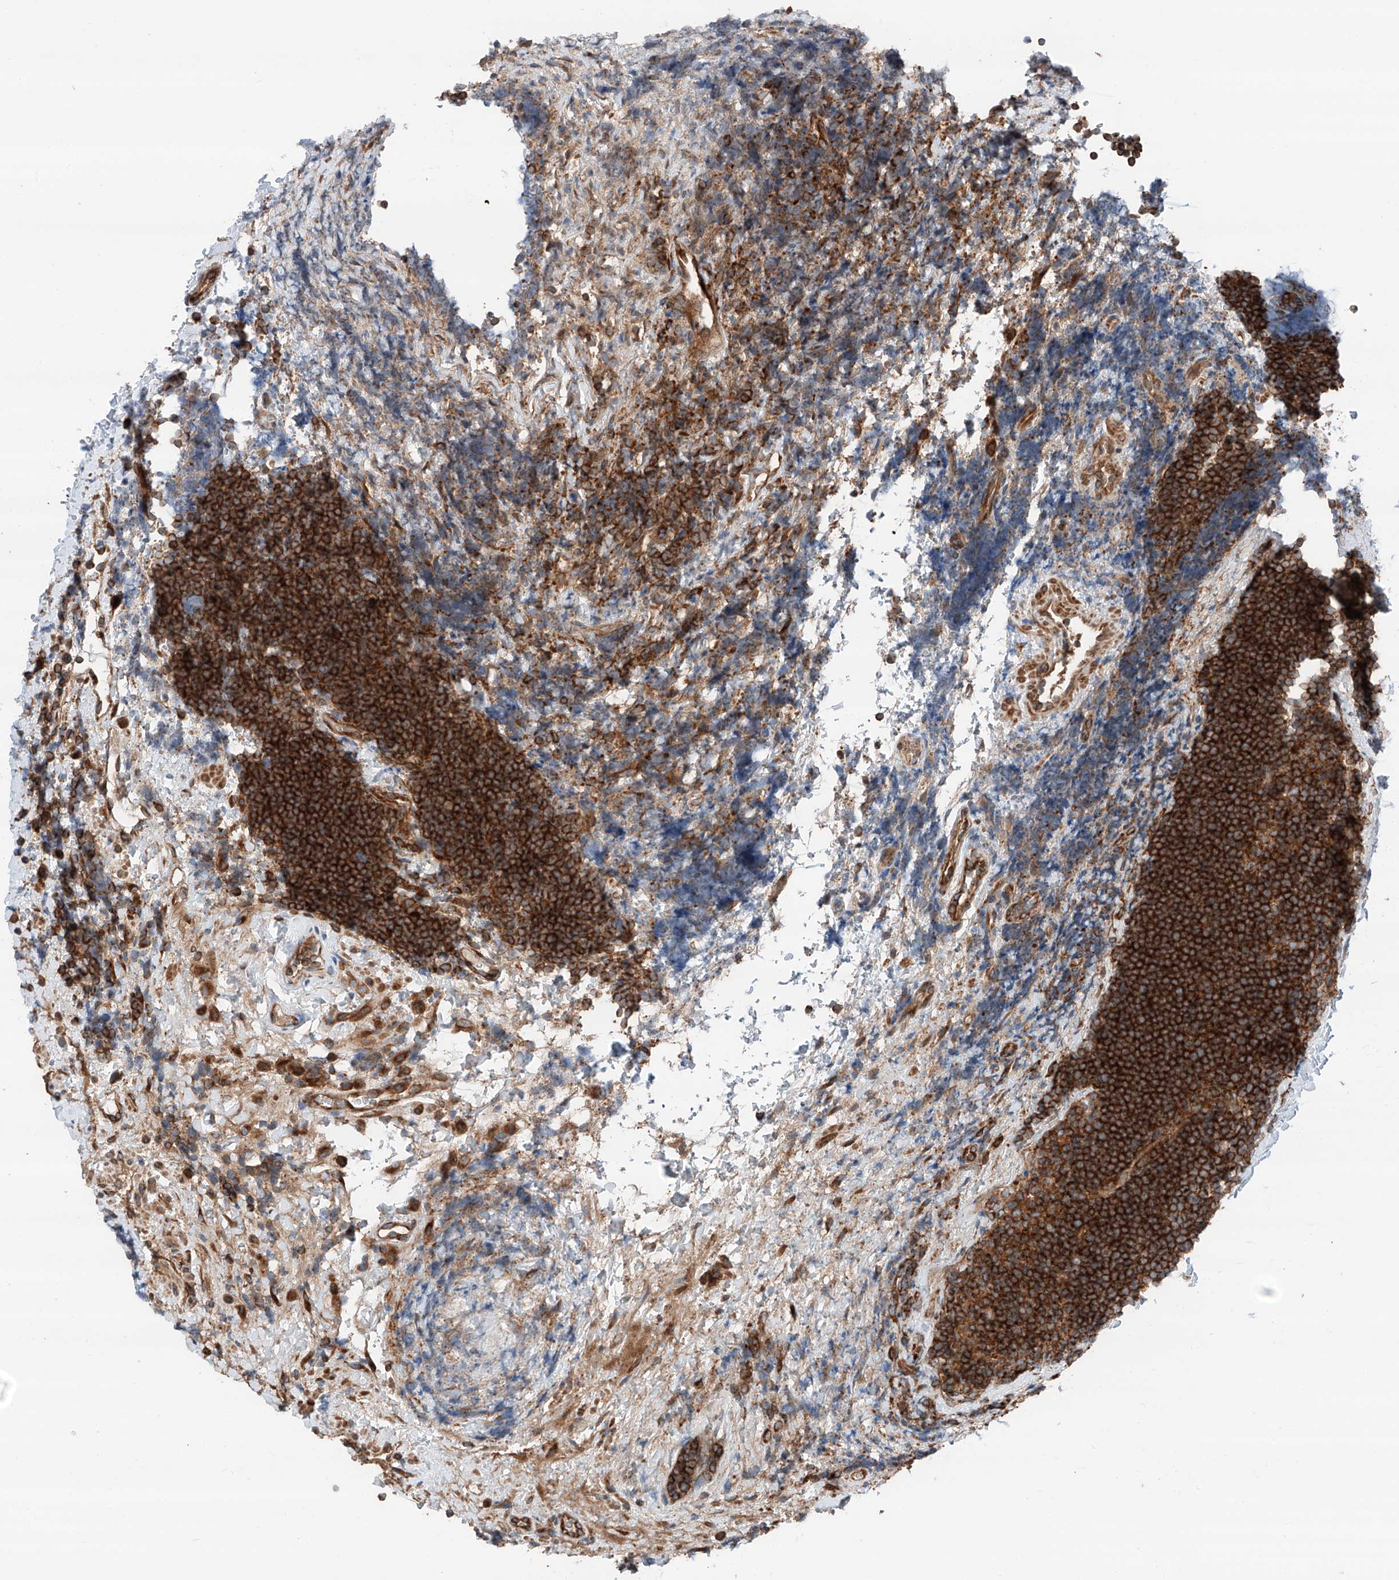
{"staining": {"intensity": "strong", "quantity": ">75%", "location": "cytoplasmic/membranous"}, "tissue": "lymphoma", "cell_type": "Tumor cells", "image_type": "cancer", "snomed": [{"axis": "morphology", "description": "Malignant lymphoma, non-Hodgkin's type, High grade"}, {"axis": "topography", "description": "Lymph node"}], "caption": "The histopathology image exhibits staining of malignant lymphoma, non-Hodgkin's type (high-grade), revealing strong cytoplasmic/membranous protein expression (brown color) within tumor cells.", "gene": "ZC3H15", "patient": {"sex": "male", "age": 13}}